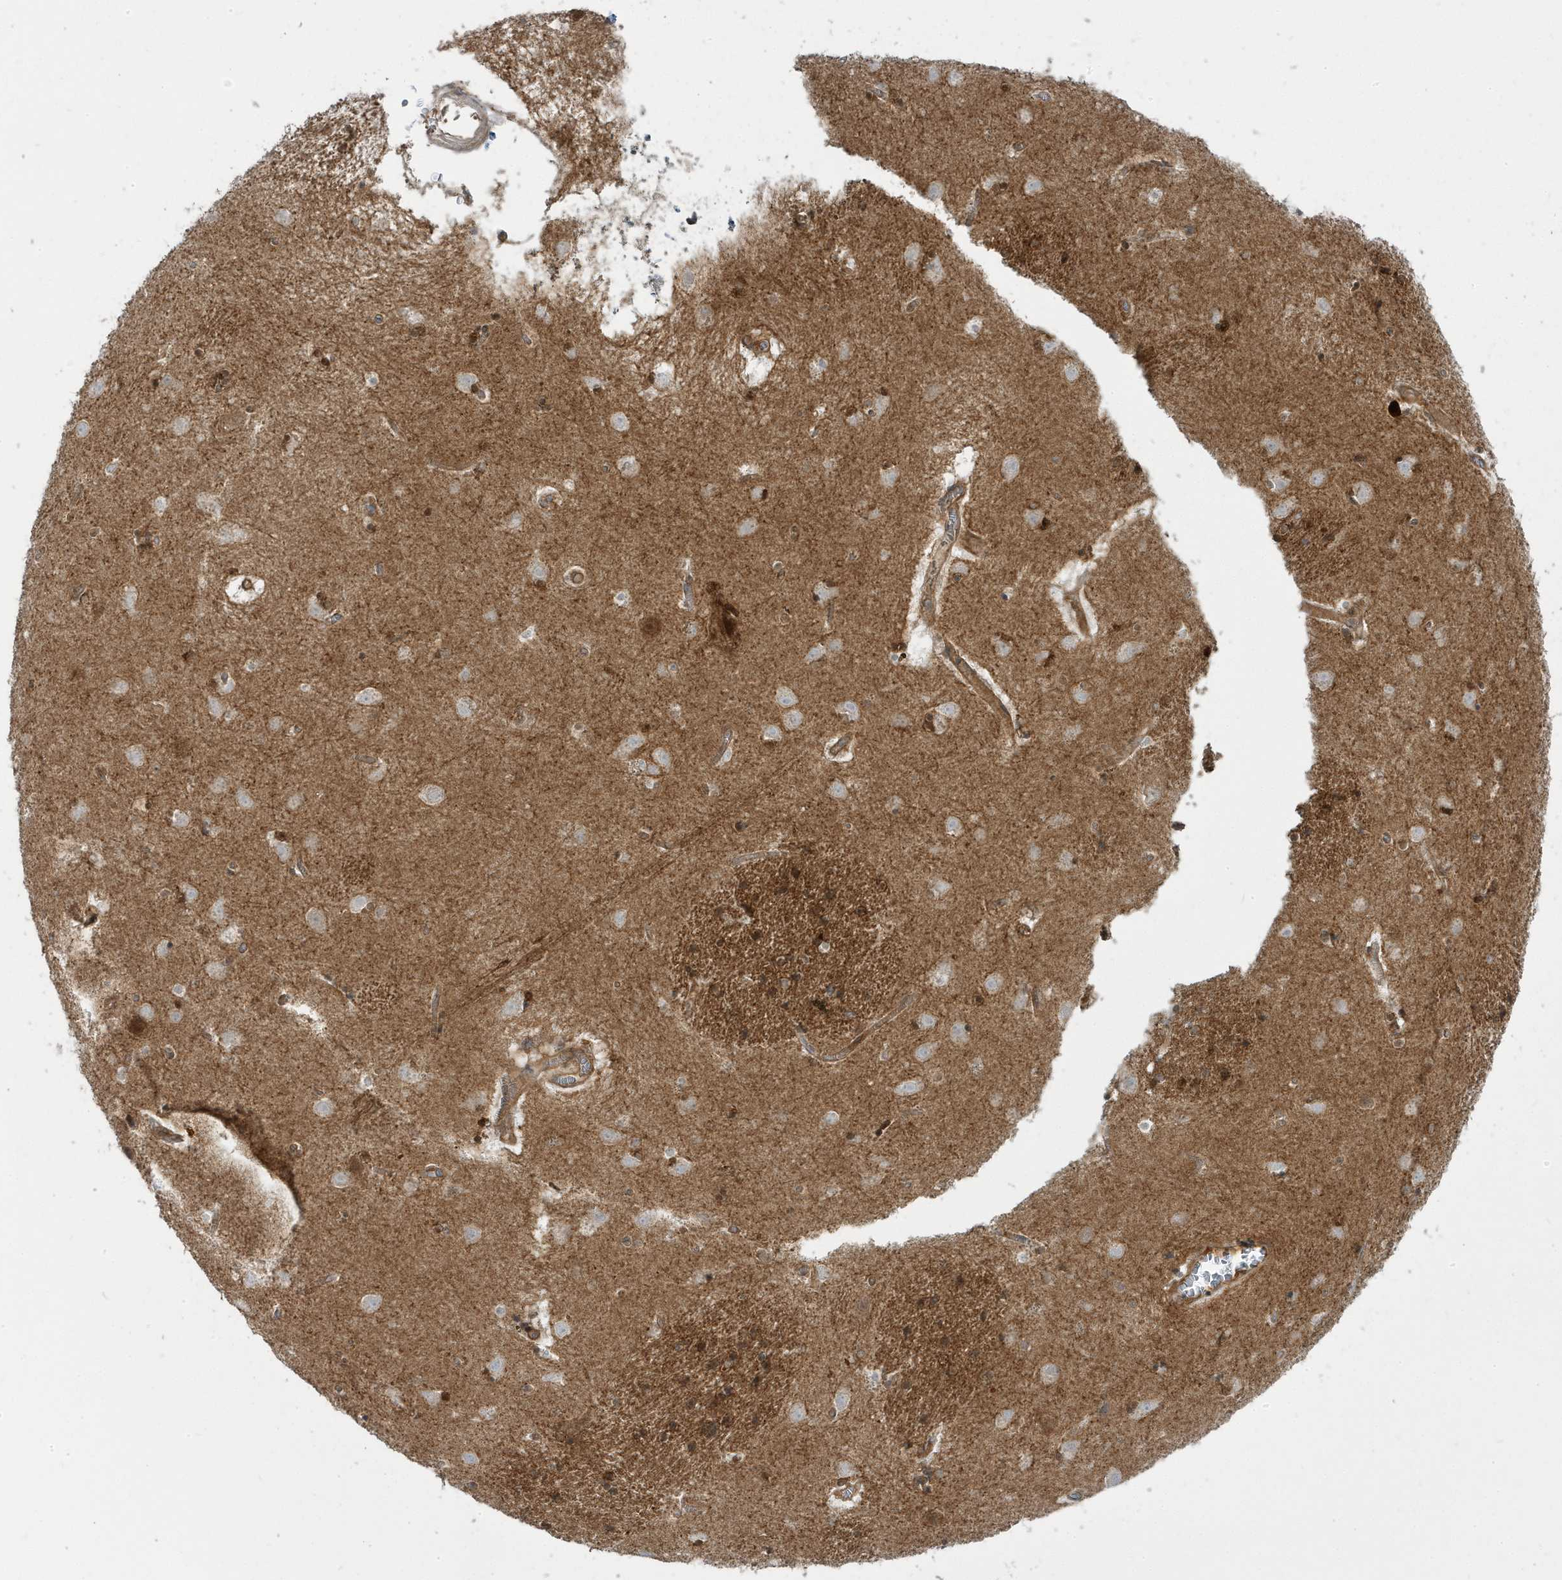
{"staining": {"intensity": "moderate", "quantity": "<25%", "location": "cytoplasmic/membranous"}, "tissue": "caudate", "cell_type": "Glial cells", "image_type": "normal", "snomed": [{"axis": "morphology", "description": "Normal tissue, NOS"}, {"axis": "topography", "description": "Lateral ventricle wall"}], "caption": "Immunohistochemistry (IHC) (DAB) staining of normal human caudate displays moderate cytoplasmic/membranous protein expression in about <25% of glial cells. (Stains: DAB in brown, nuclei in blue, Microscopy: brightfield microscopy at high magnification).", "gene": "STAM", "patient": {"sex": "male", "age": 70}}